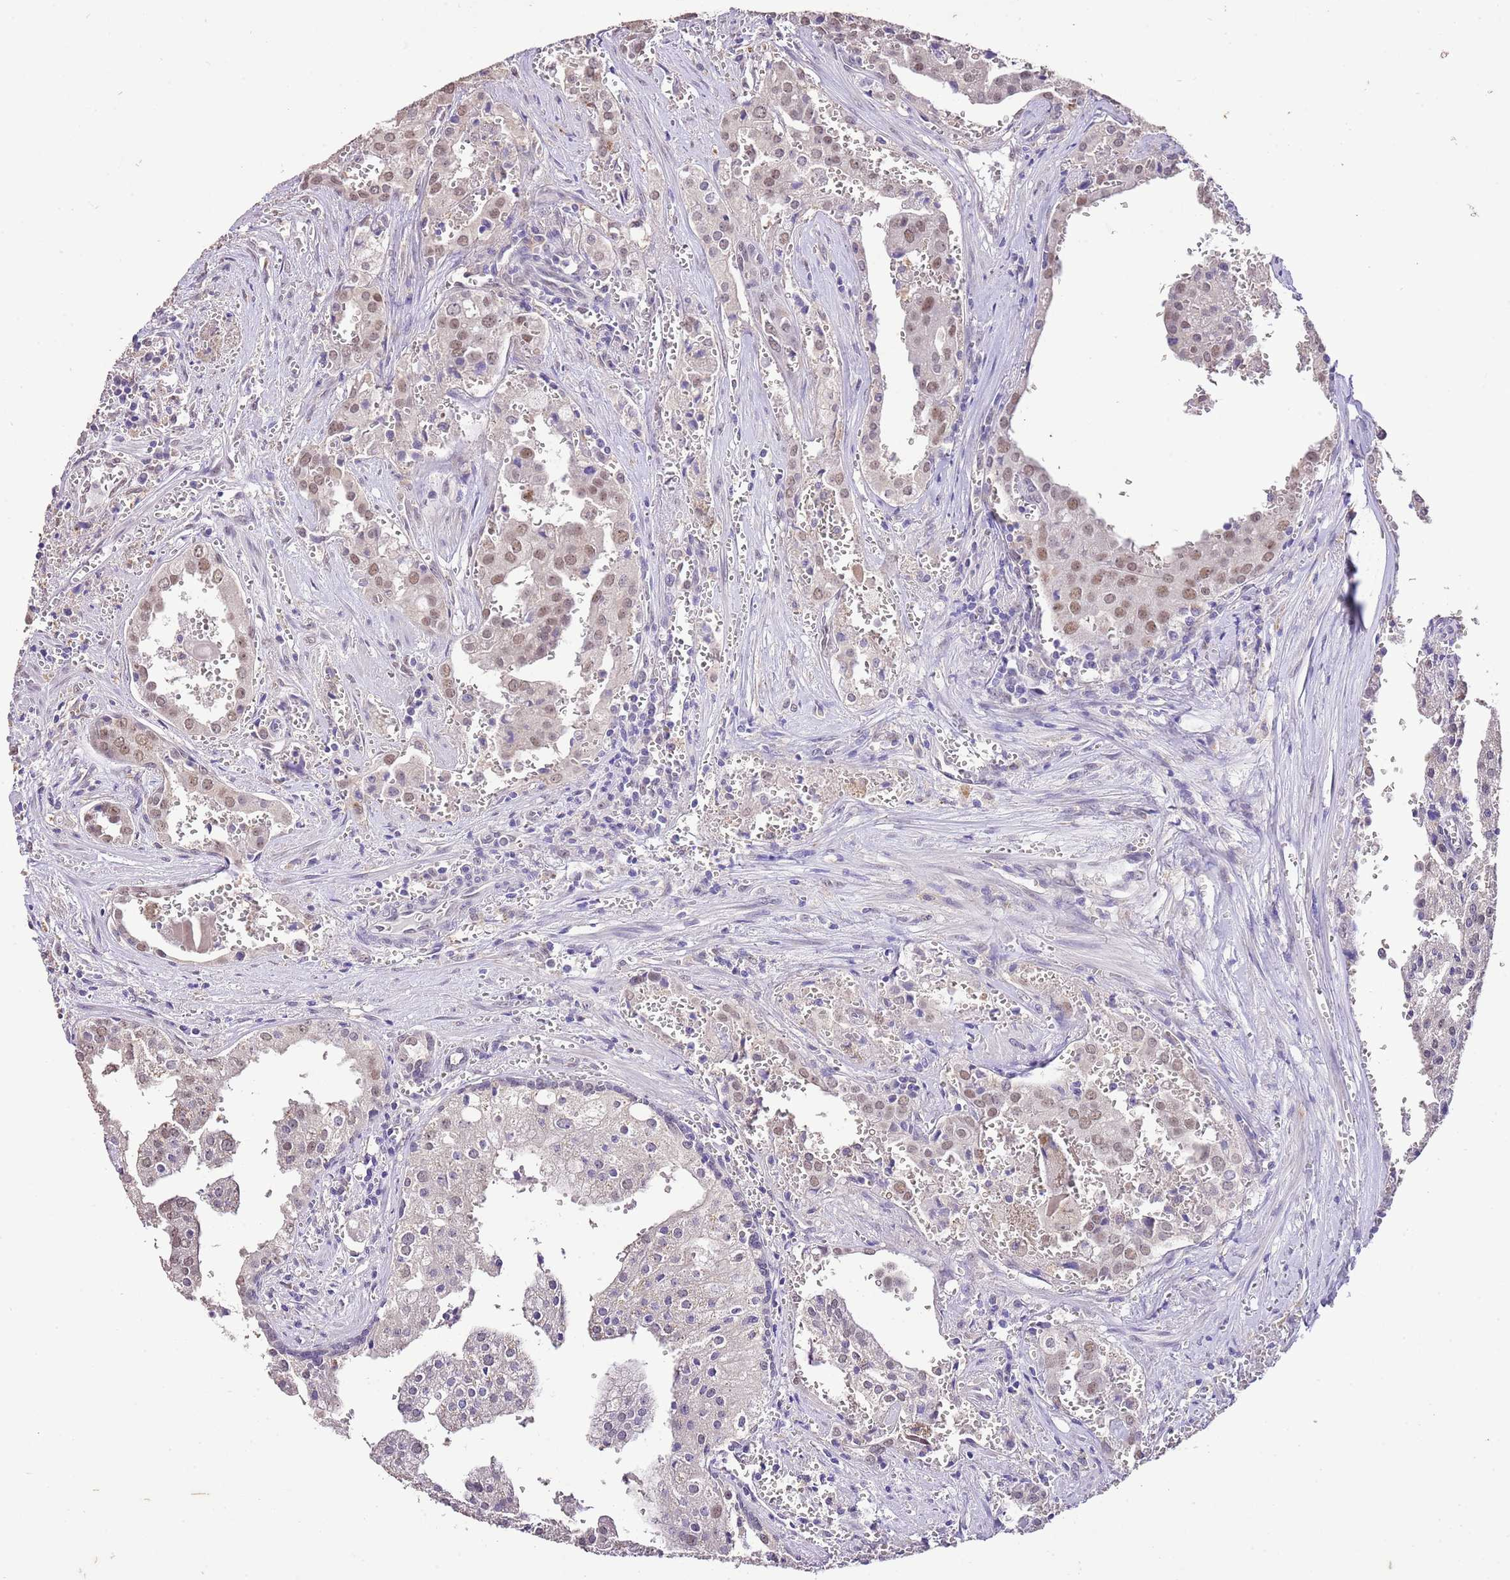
{"staining": {"intensity": "weak", "quantity": ">75%", "location": "nuclear"}, "tissue": "prostate cancer", "cell_type": "Tumor cells", "image_type": "cancer", "snomed": [{"axis": "morphology", "description": "Adenocarcinoma, High grade"}, {"axis": "topography", "description": "Prostate"}], "caption": "Immunohistochemistry of human prostate cancer (high-grade adenocarcinoma) displays low levels of weak nuclear expression in approximately >75% of tumor cells. (DAB = brown stain, brightfield microscopy at high magnification).", "gene": "IZUMO4", "patient": {"sex": "male", "age": 68}}